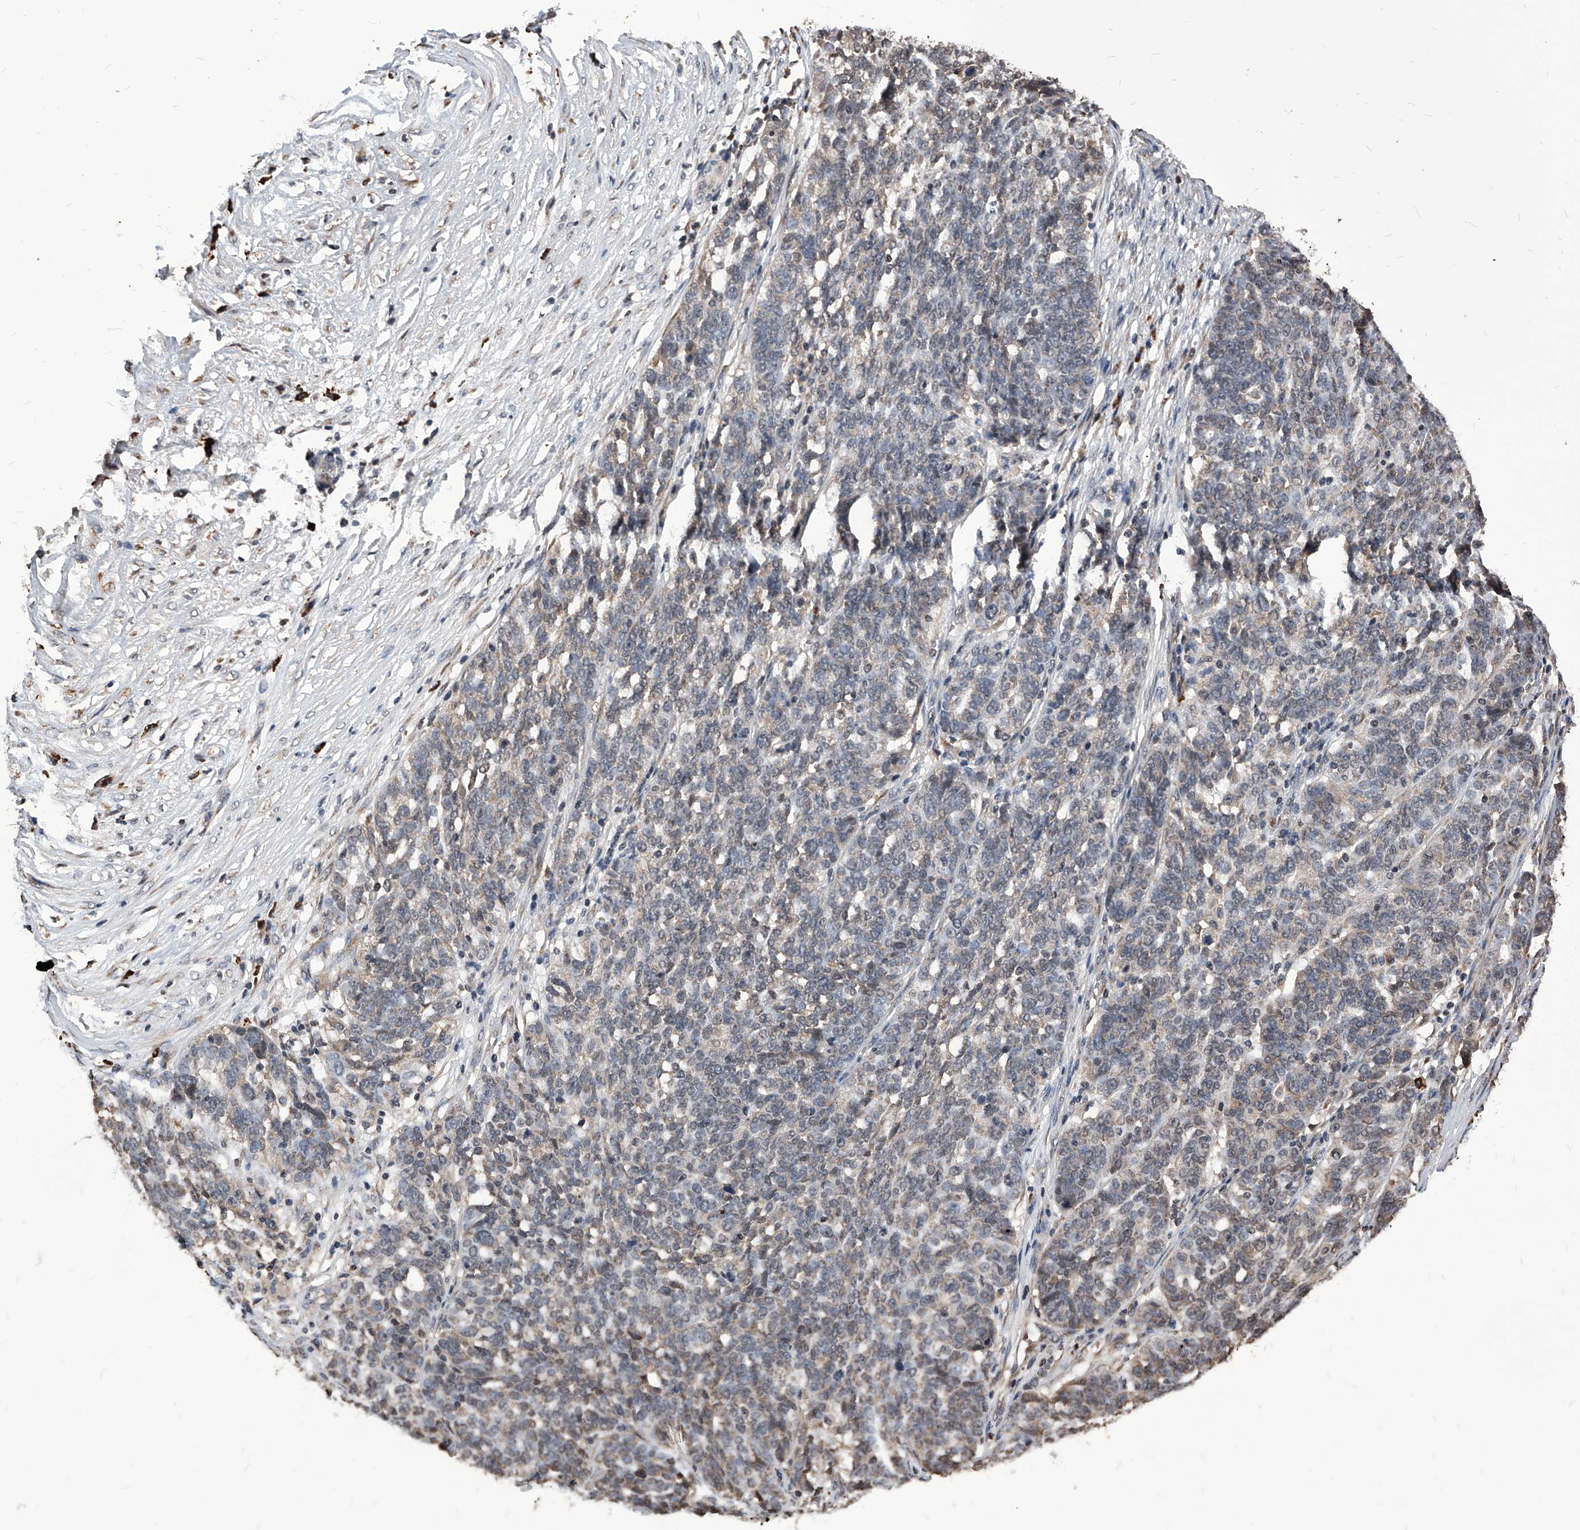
{"staining": {"intensity": "weak", "quantity": "<25%", "location": "cytoplasmic/membranous"}, "tissue": "ovarian cancer", "cell_type": "Tumor cells", "image_type": "cancer", "snomed": [{"axis": "morphology", "description": "Cystadenocarcinoma, serous, NOS"}, {"axis": "topography", "description": "Ovary"}], "caption": "IHC micrograph of human ovarian serous cystadenocarcinoma stained for a protein (brown), which displays no expression in tumor cells. (DAB (3,3'-diaminobenzidine) immunohistochemistry, high magnification).", "gene": "ID1", "patient": {"sex": "female", "age": 59}}